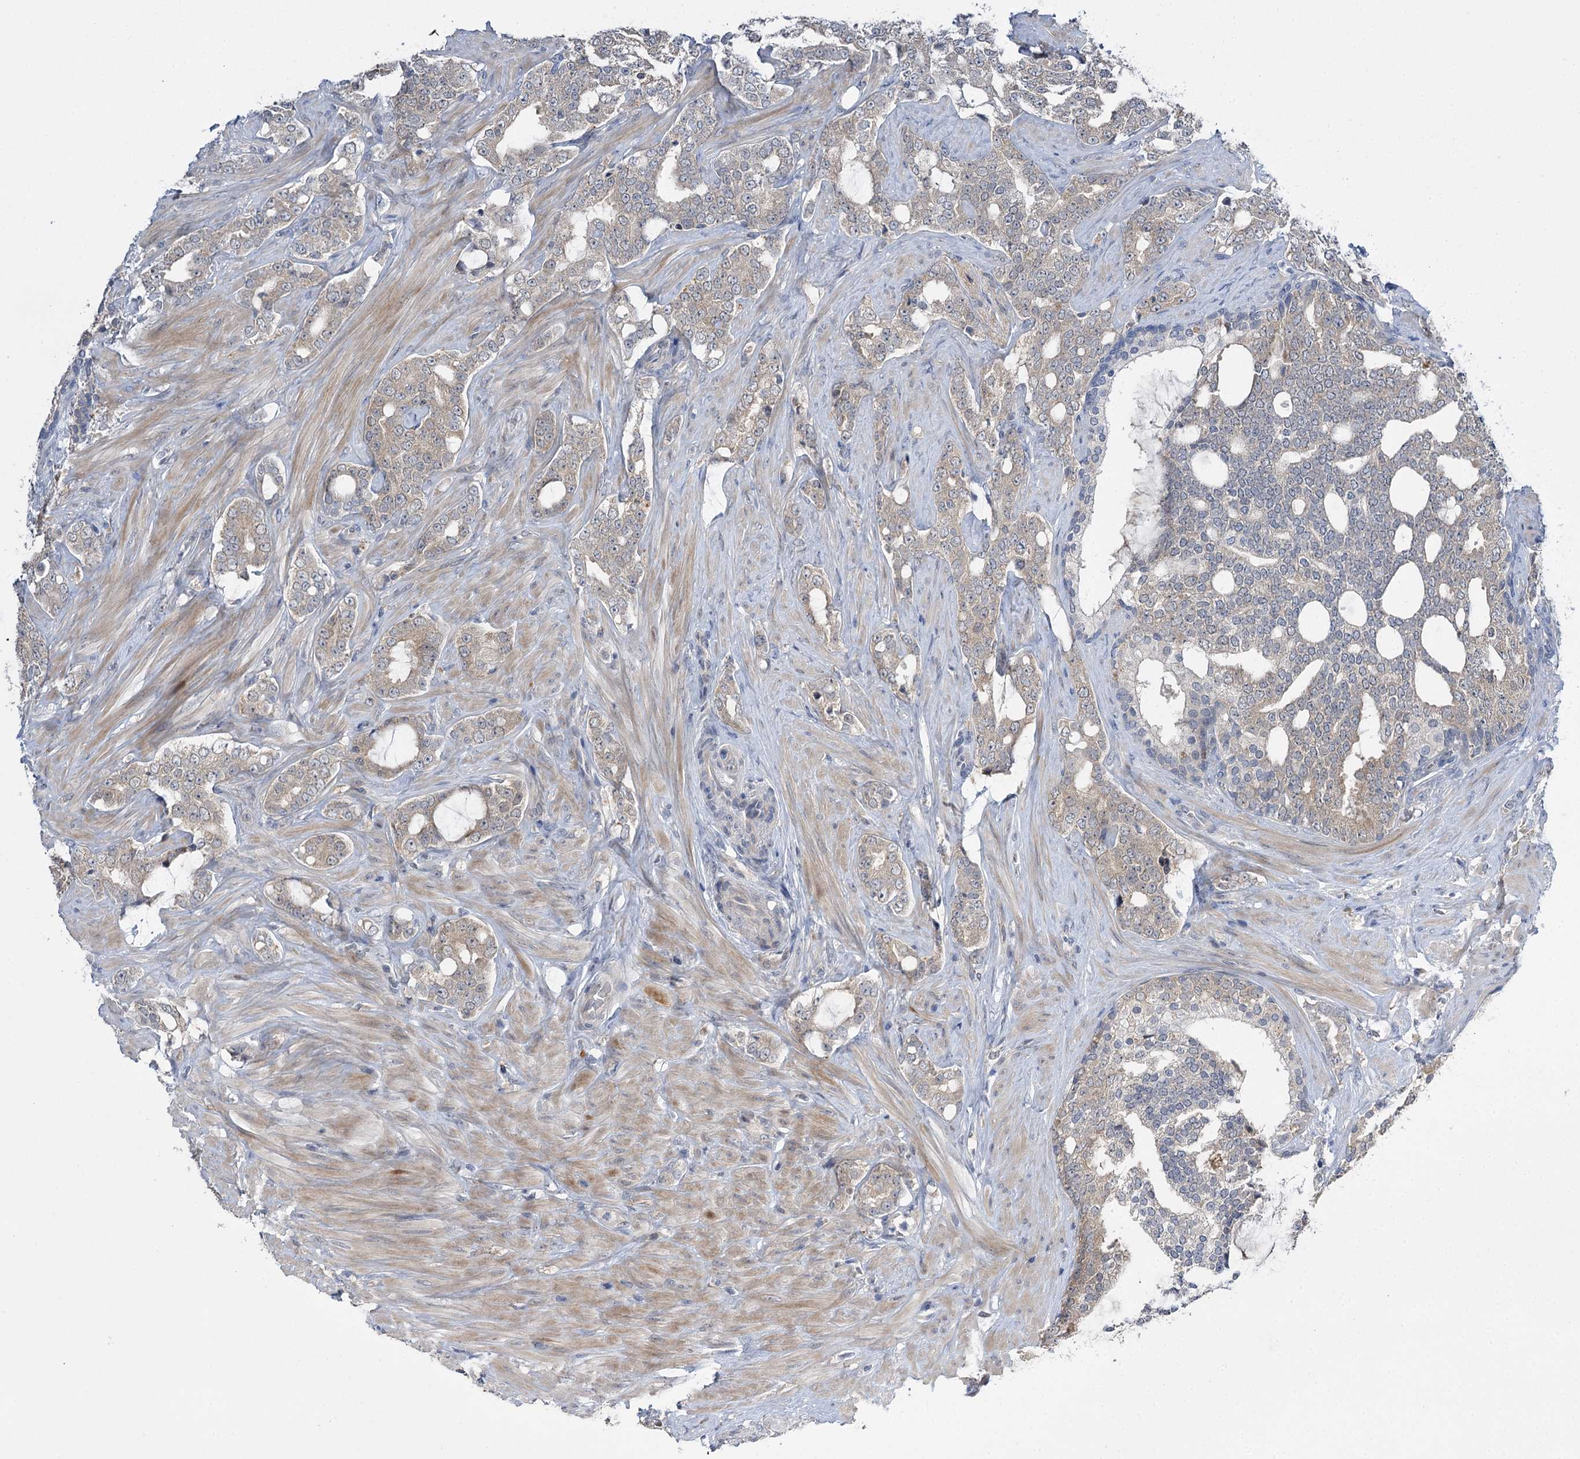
{"staining": {"intensity": "weak", "quantity": "<25%", "location": "cytoplasmic/membranous"}, "tissue": "prostate cancer", "cell_type": "Tumor cells", "image_type": "cancer", "snomed": [{"axis": "morphology", "description": "Adenocarcinoma, High grade"}, {"axis": "topography", "description": "Prostate"}], "caption": "Adenocarcinoma (high-grade) (prostate) stained for a protein using immunohistochemistry (IHC) reveals no expression tumor cells.", "gene": "PHYHIPL", "patient": {"sex": "male", "age": 64}}